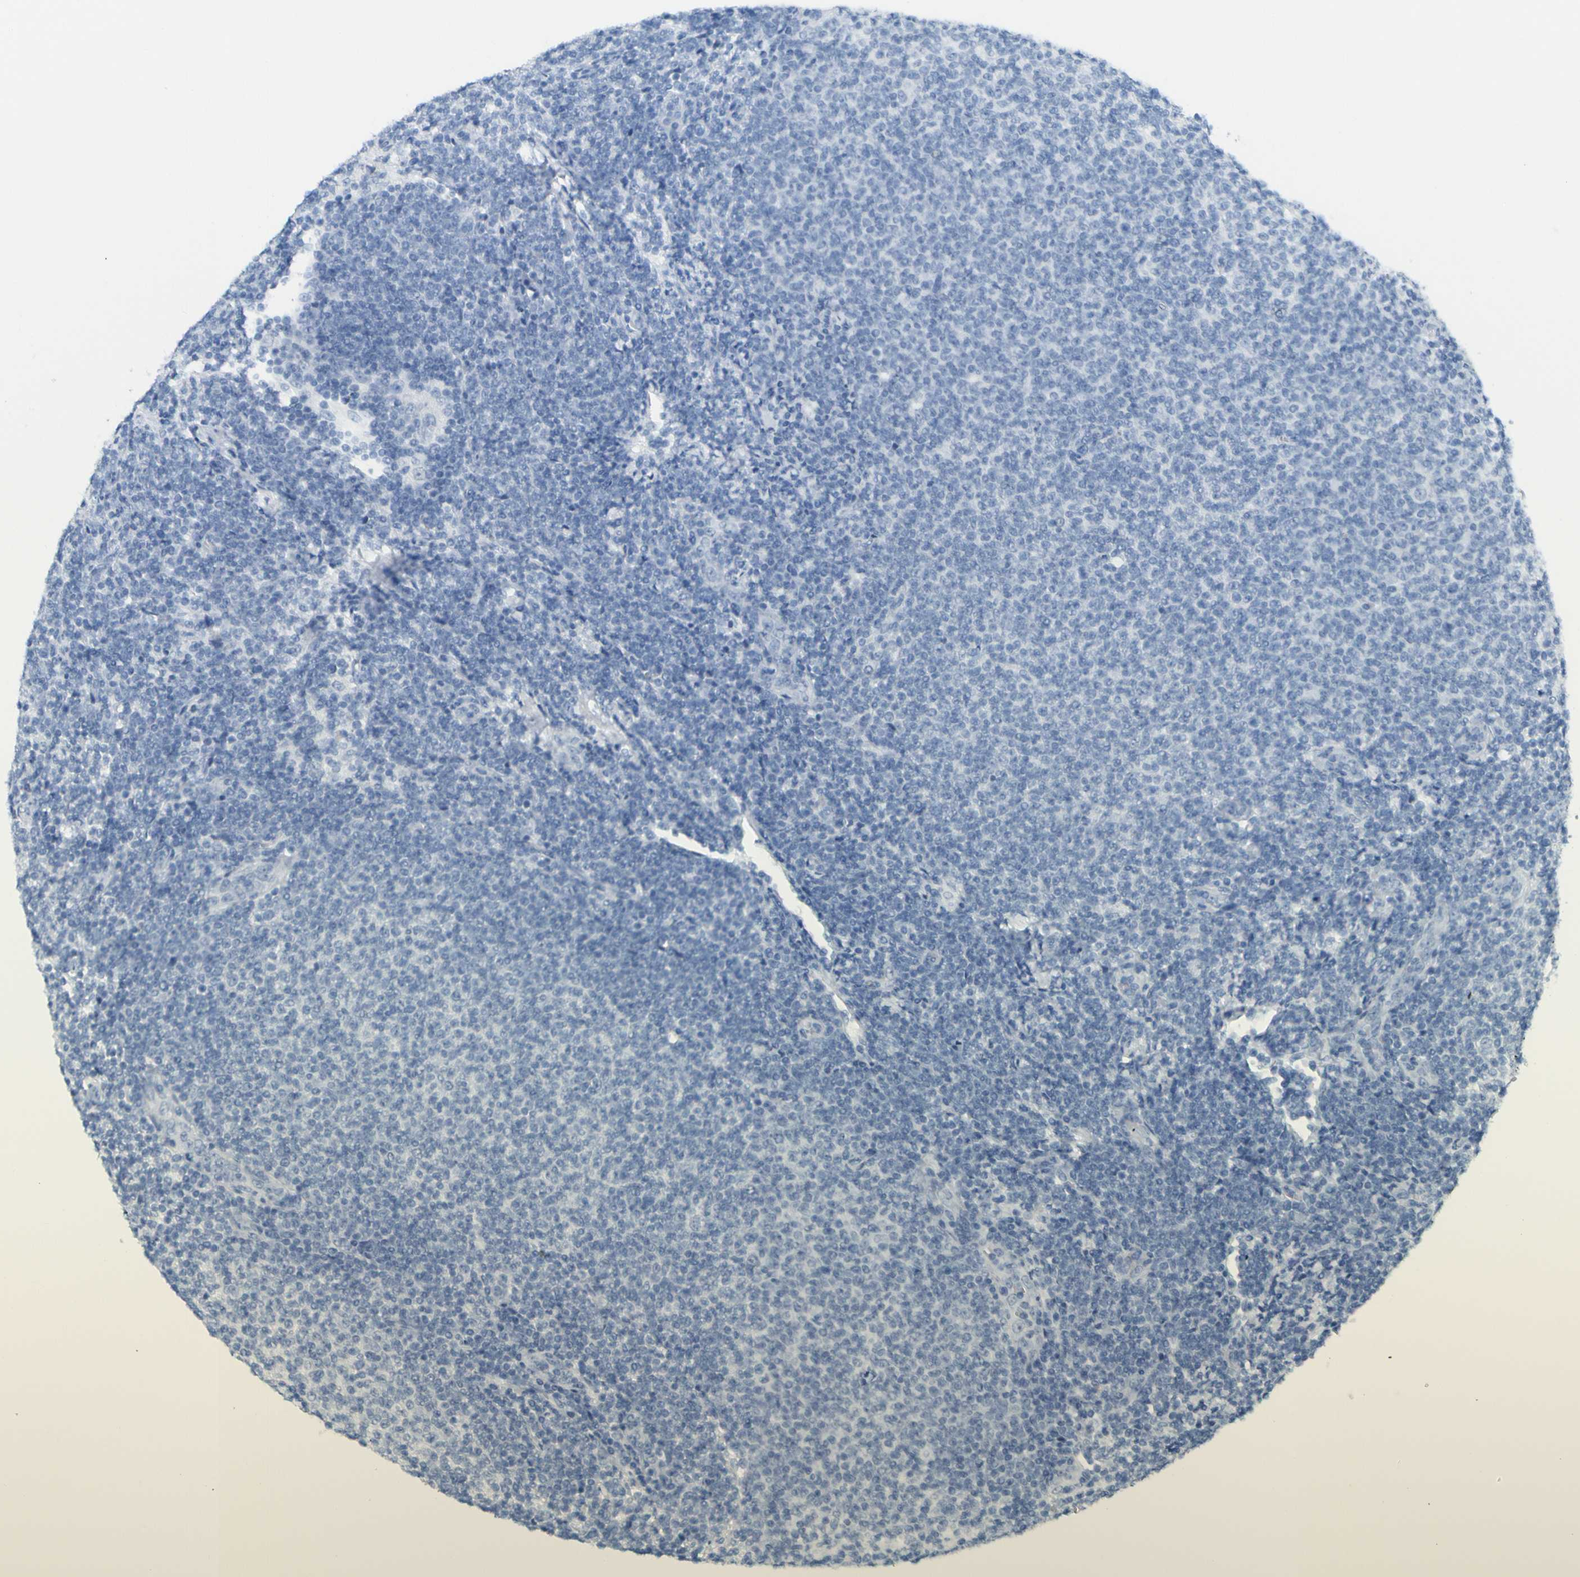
{"staining": {"intensity": "negative", "quantity": "none", "location": "none"}, "tissue": "lymphoma", "cell_type": "Tumor cells", "image_type": "cancer", "snomed": [{"axis": "morphology", "description": "Malignant lymphoma, non-Hodgkin's type, Low grade"}, {"axis": "topography", "description": "Lymph node"}], "caption": "A photomicrograph of lymphoma stained for a protein shows no brown staining in tumor cells.", "gene": "OPN1SW", "patient": {"sex": "male", "age": 66}}